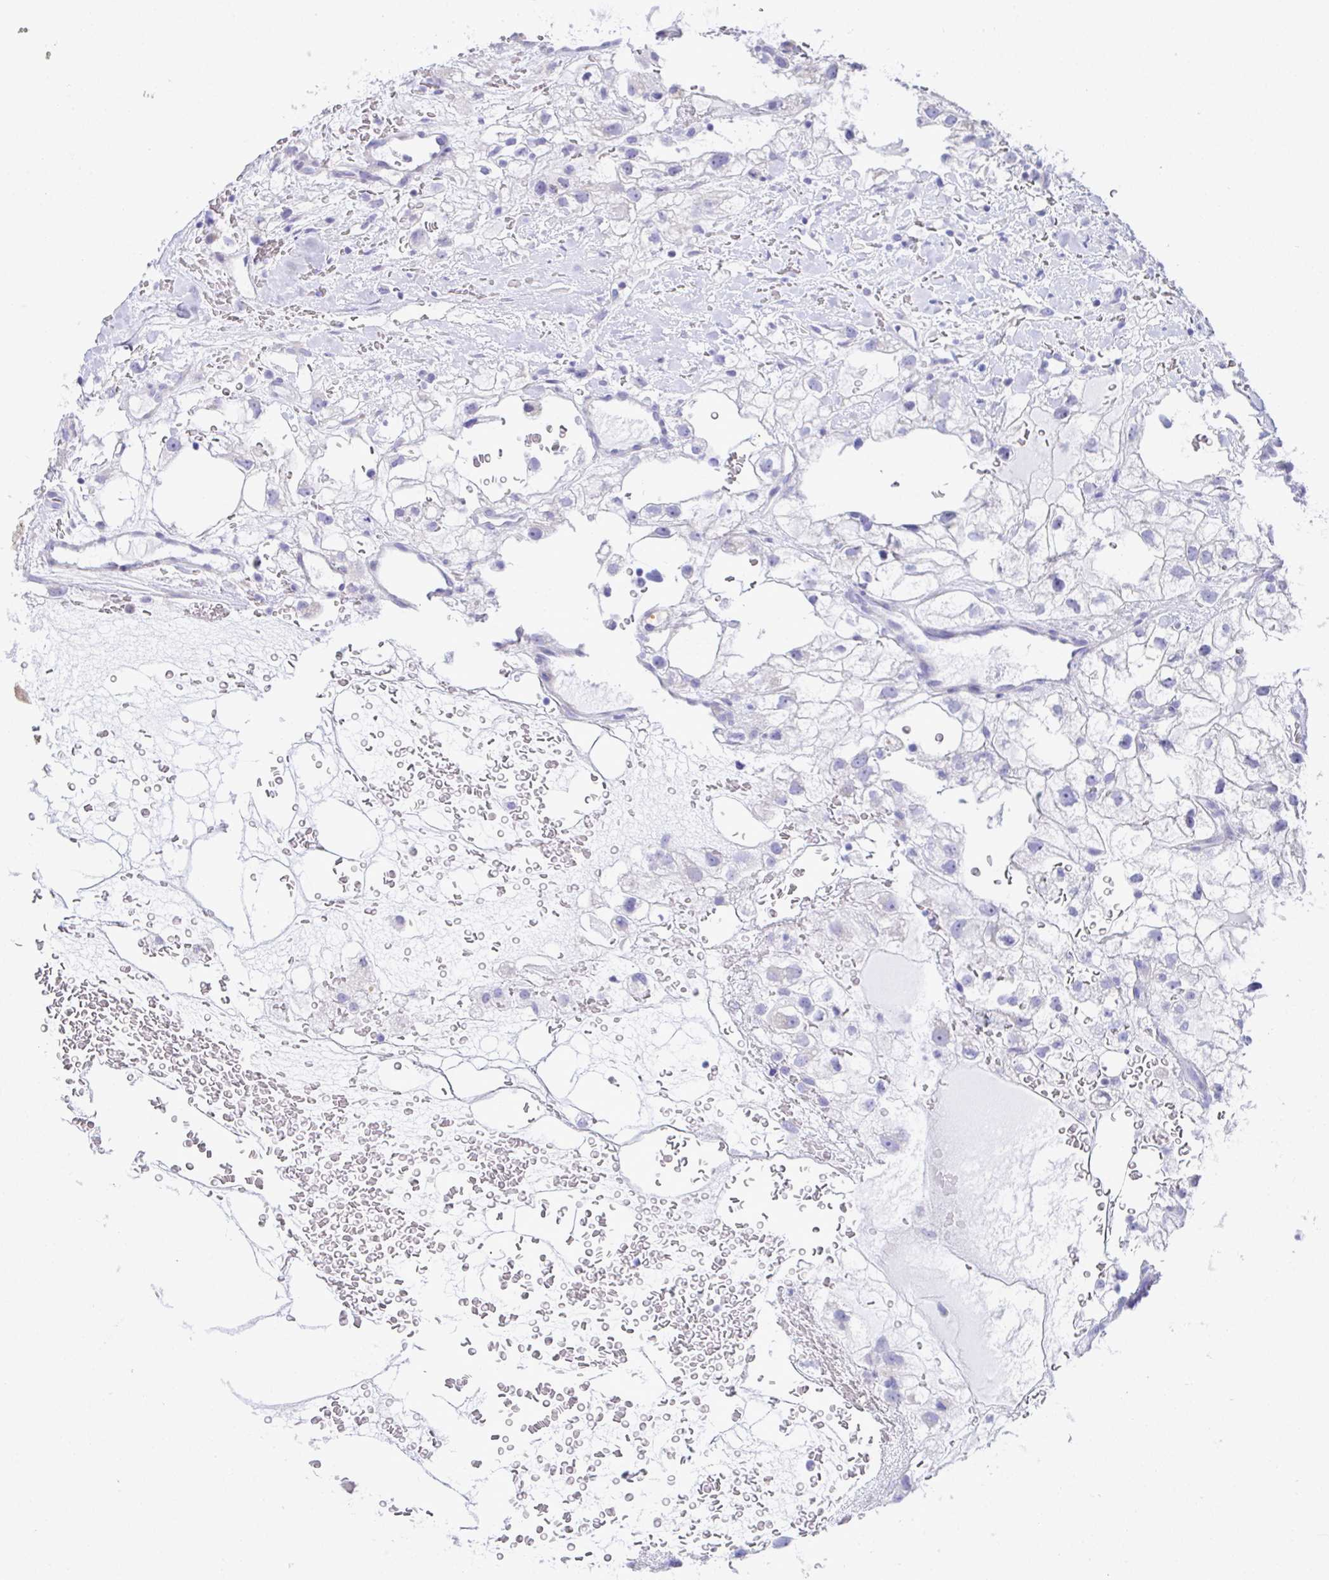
{"staining": {"intensity": "negative", "quantity": "none", "location": "none"}, "tissue": "renal cancer", "cell_type": "Tumor cells", "image_type": "cancer", "snomed": [{"axis": "morphology", "description": "Adenocarcinoma, NOS"}, {"axis": "topography", "description": "Kidney"}], "caption": "The photomicrograph displays no staining of tumor cells in adenocarcinoma (renal).", "gene": "FAU", "patient": {"sex": "male", "age": 59}}